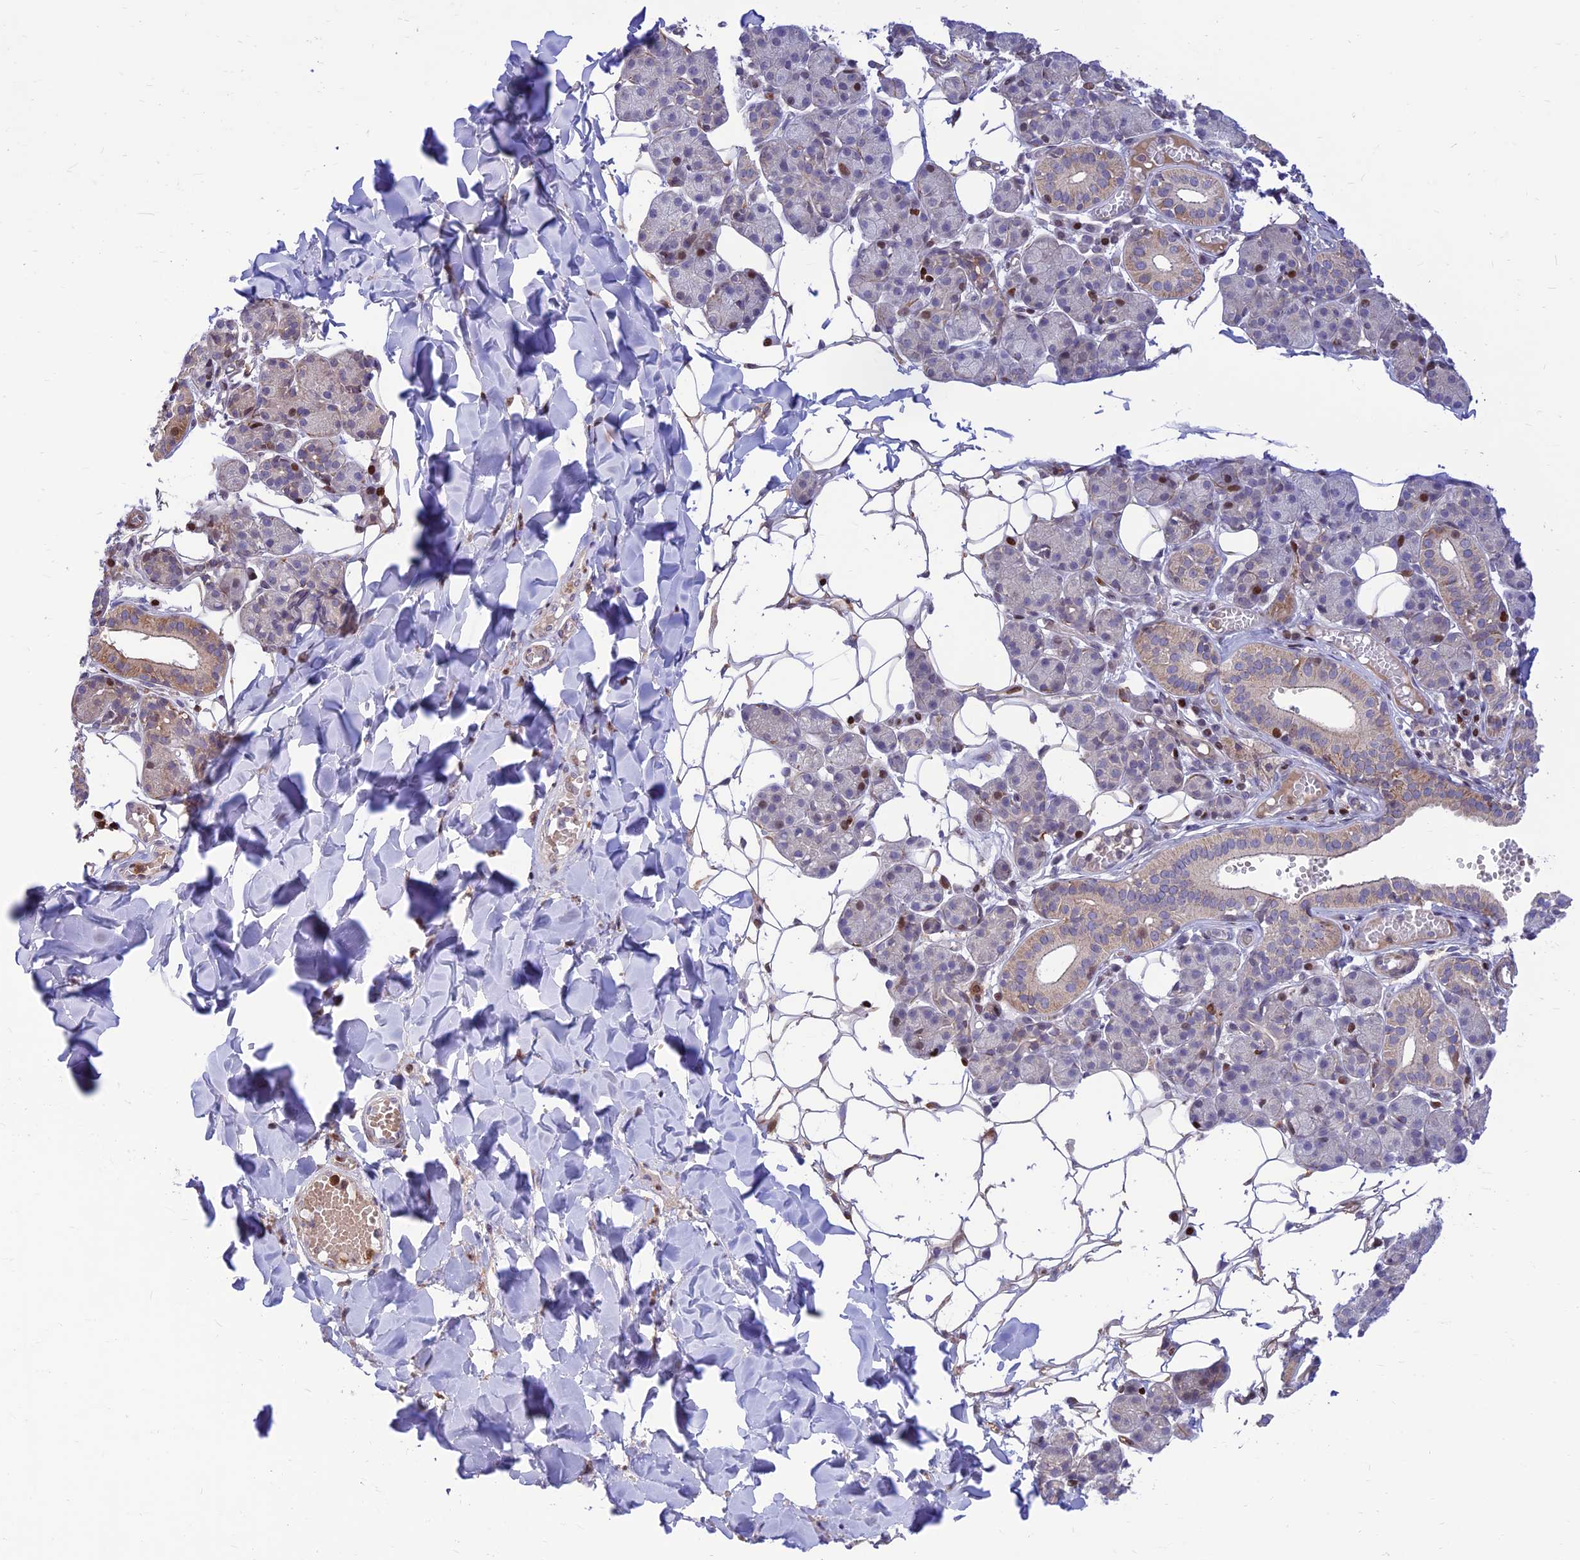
{"staining": {"intensity": "moderate", "quantity": "<25%", "location": "cytoplasmic/membranous,nuclear"}, "tissue": "salivary gland", "cell_type": "Glandular cells", "image_type": "normal", "snomed": [{"axis": "morphology", "description": "Normal tissue, NOS"}, {"axis": "topography", "description": "Salivary gland"}], "caption": "Unremarkable salivary gland was stained to show a protein in brown. There is low levels of moderate cytoplasmic/membranous,nuclear positivity in approximately <25% of glandular cells. Immunohistochemistry (ihc) stains the protein in brown and the nuclei are stained blue.", "gene": "FAM186B", "patient": {"sex": "female", "age": 33}}